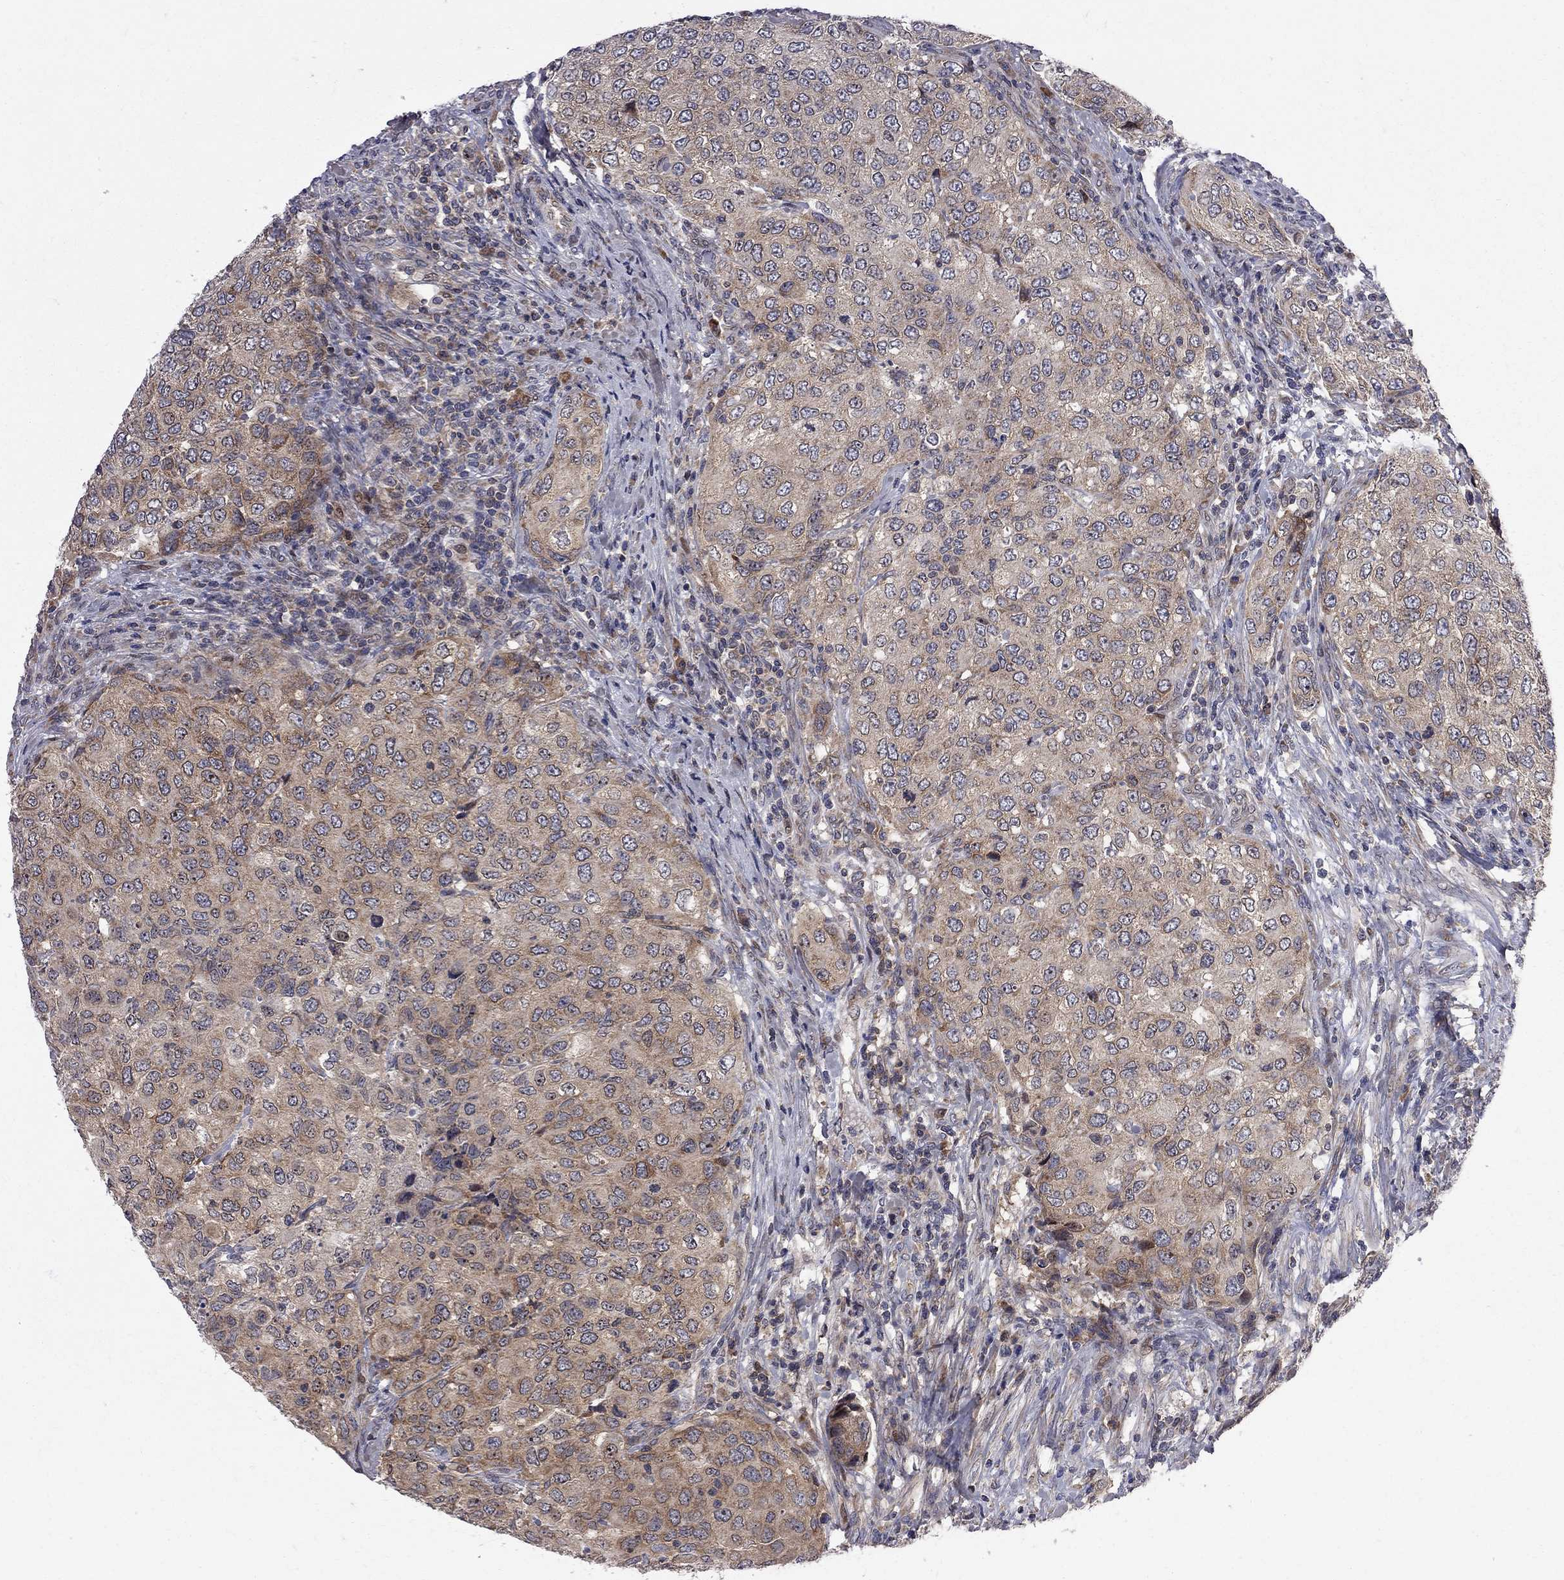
{"staining": {"intensity": "weak", "quantity": "<25%", "location": "cytoplasmic/membranous"}, "tissue": "urothelial cancer", "cell_type": "Tumor cells", "image_type": "cancer", "snomed": [{"axis": "morphology", "description": "Urothelial carcinoma, High grade"}, {"axis": "topography", "description": "Urinary bladder"}], "caption": "Tumor cells are negative for protein expression in human urothelial cancer.", "gene": "CNOT11", "patient": {"sex": "female", "age": 78}}